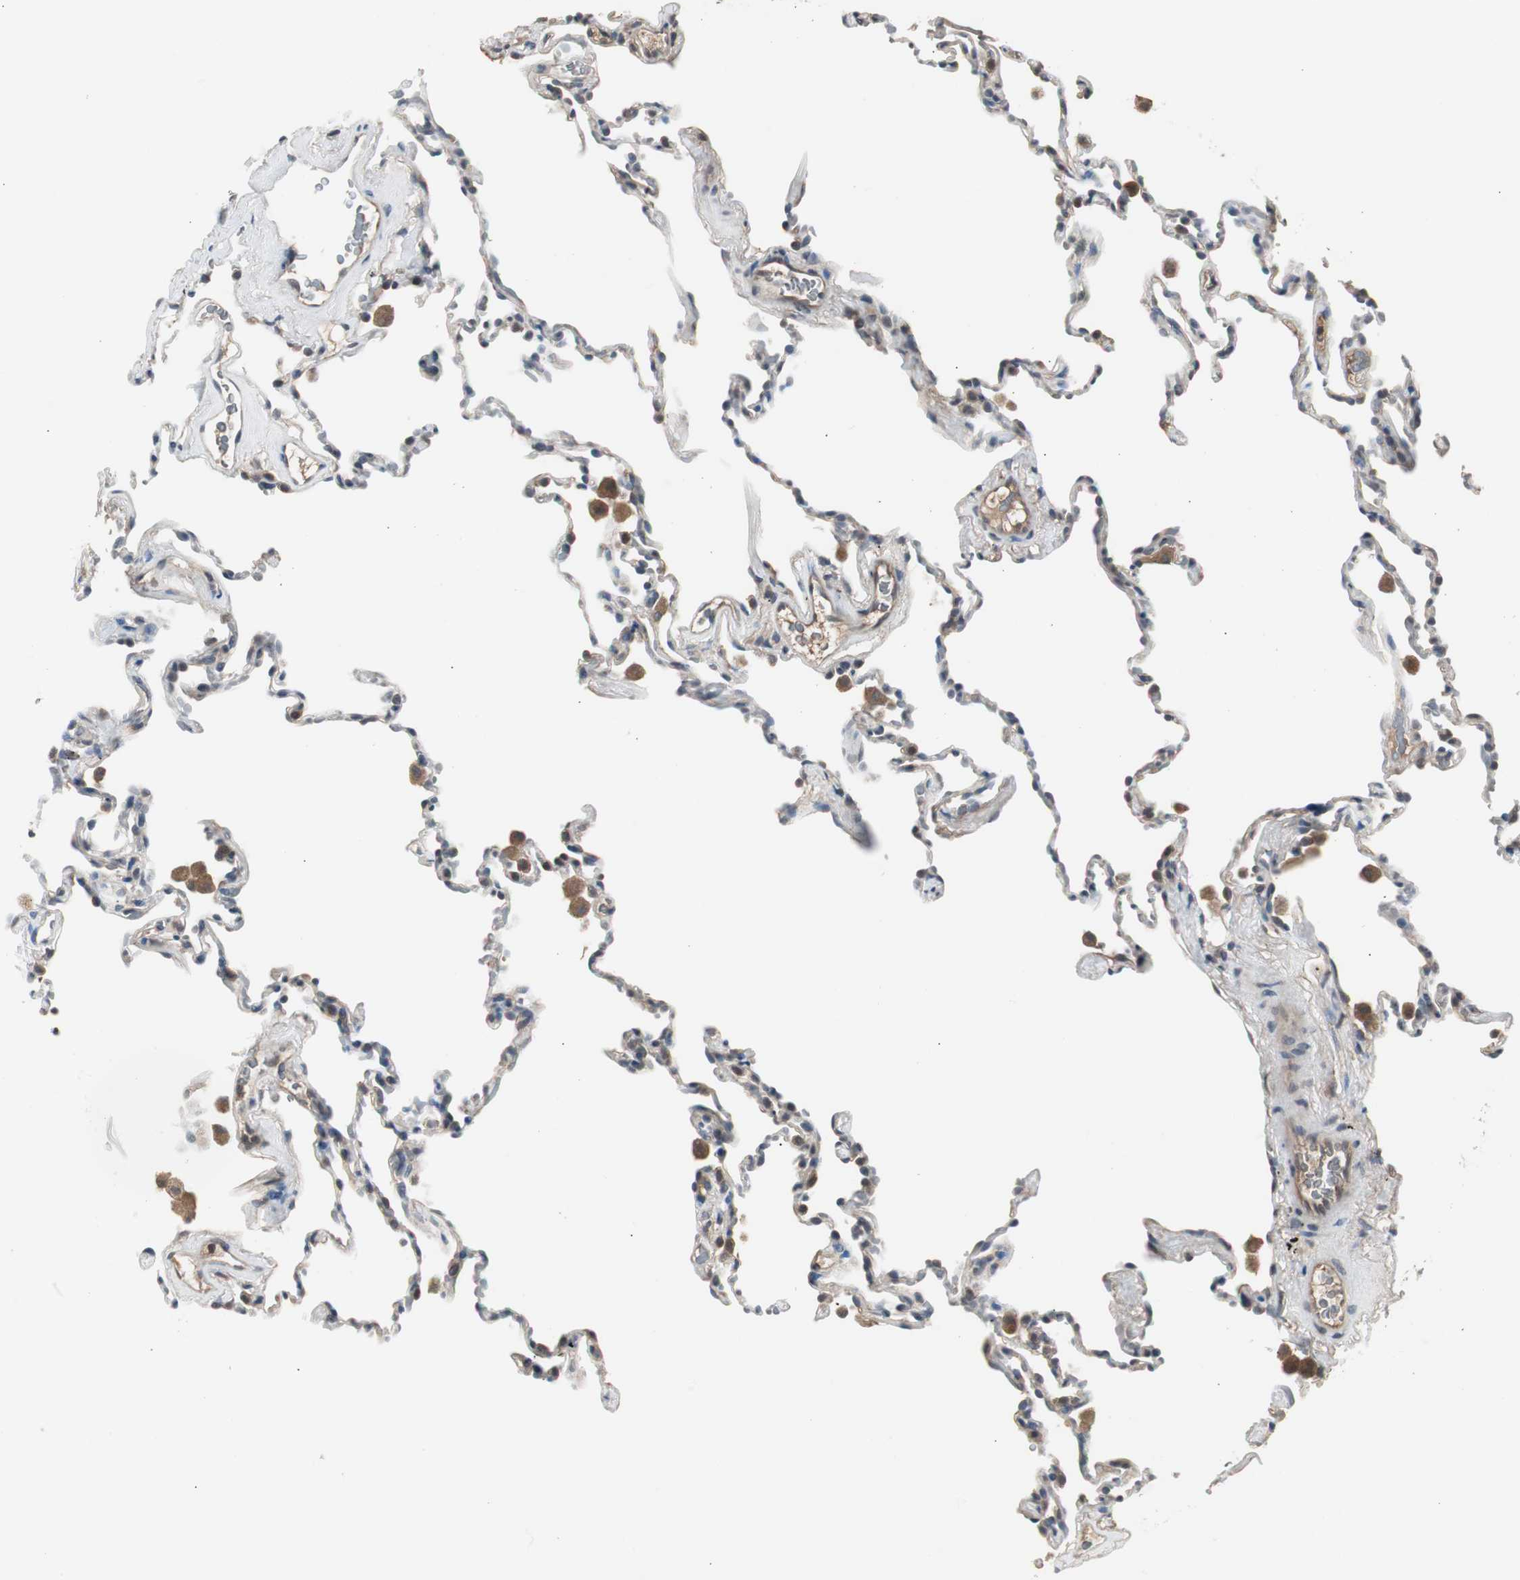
{"staining": {"intensity": "negative", "quantity": "none", "location": "none"}, "tissue": "lung", "cell_type": "Alveolar cells", "image_type": "normal", "snomed": [{"axis": "morphology", "description": "Normal tissue, NOS"}, {"axis": "morphology", "description": "Soft tissue tumor metastatic"}, {"axis": "topography", "description": "Lung"}], "caption": "There is no significant positivity in alveolar cells of lung. (Immunohistochemistry (ihc), brightfield microscopy, high magnification).", "gene": "ZMPSTE24", "patient": {"sex": "male", "age": 59}}